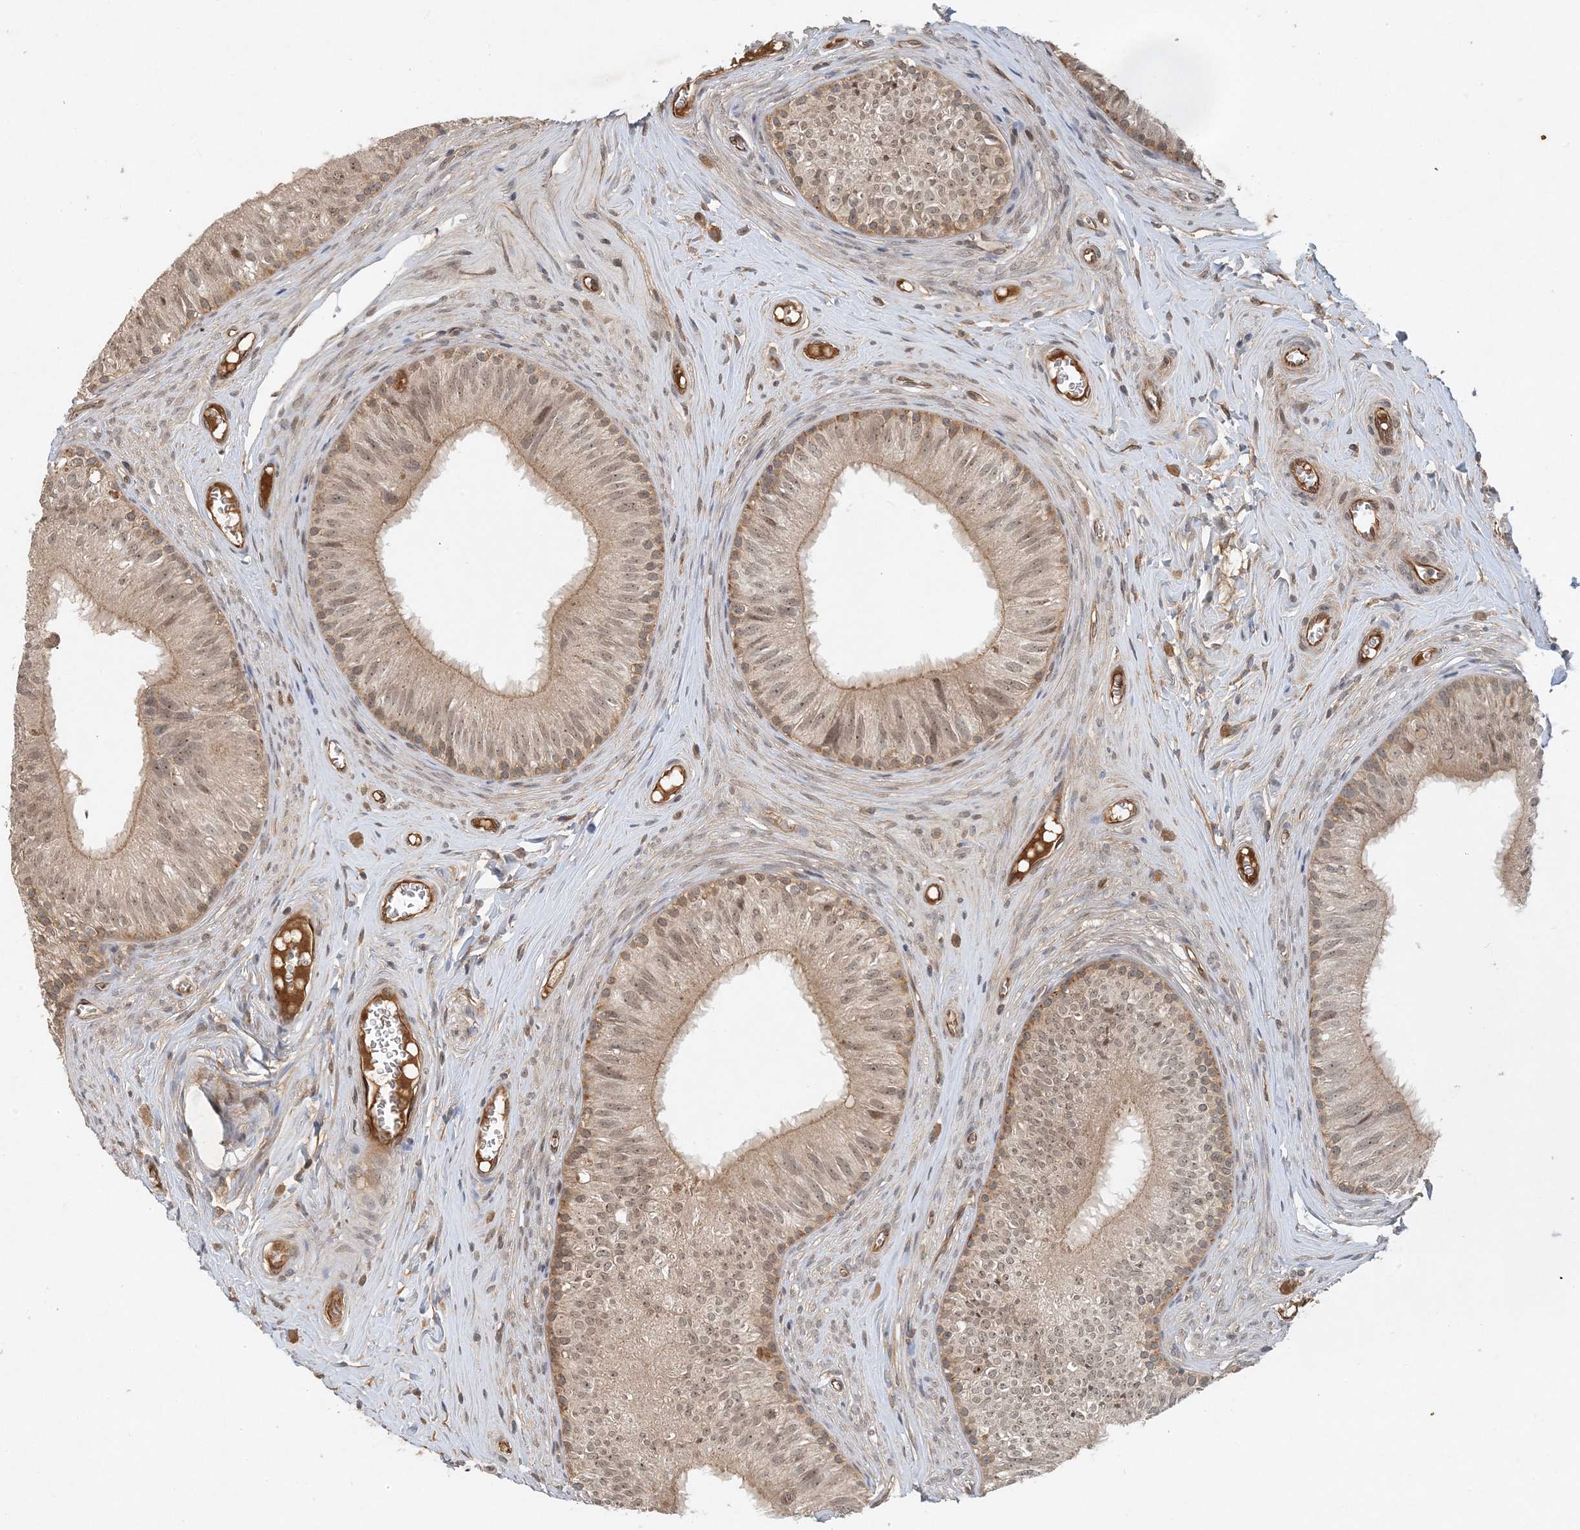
{"staining": {"intensity": "weak", "quantity": "25%-75%", "location": "cytoplasmic/membranous,nuclear"}, "tissue": "epididymis", "cell_type": "Glandular cells", "image_type": "normal", "snomed": [{"axis": "morphology", "description": "Normal tissue, NOS"}, {"axis": "topography", "description": "Epididymis"}], "caption": "Approximately 25%-75% of glandular cells in normal human epididymis reveal weak cytoplasmic/membranous,nuclear protein positivity as visualized by brown immunohistochemical staining.", "gene": "ZCCHC4", "patient": {"sex": "male", "age": 46}}